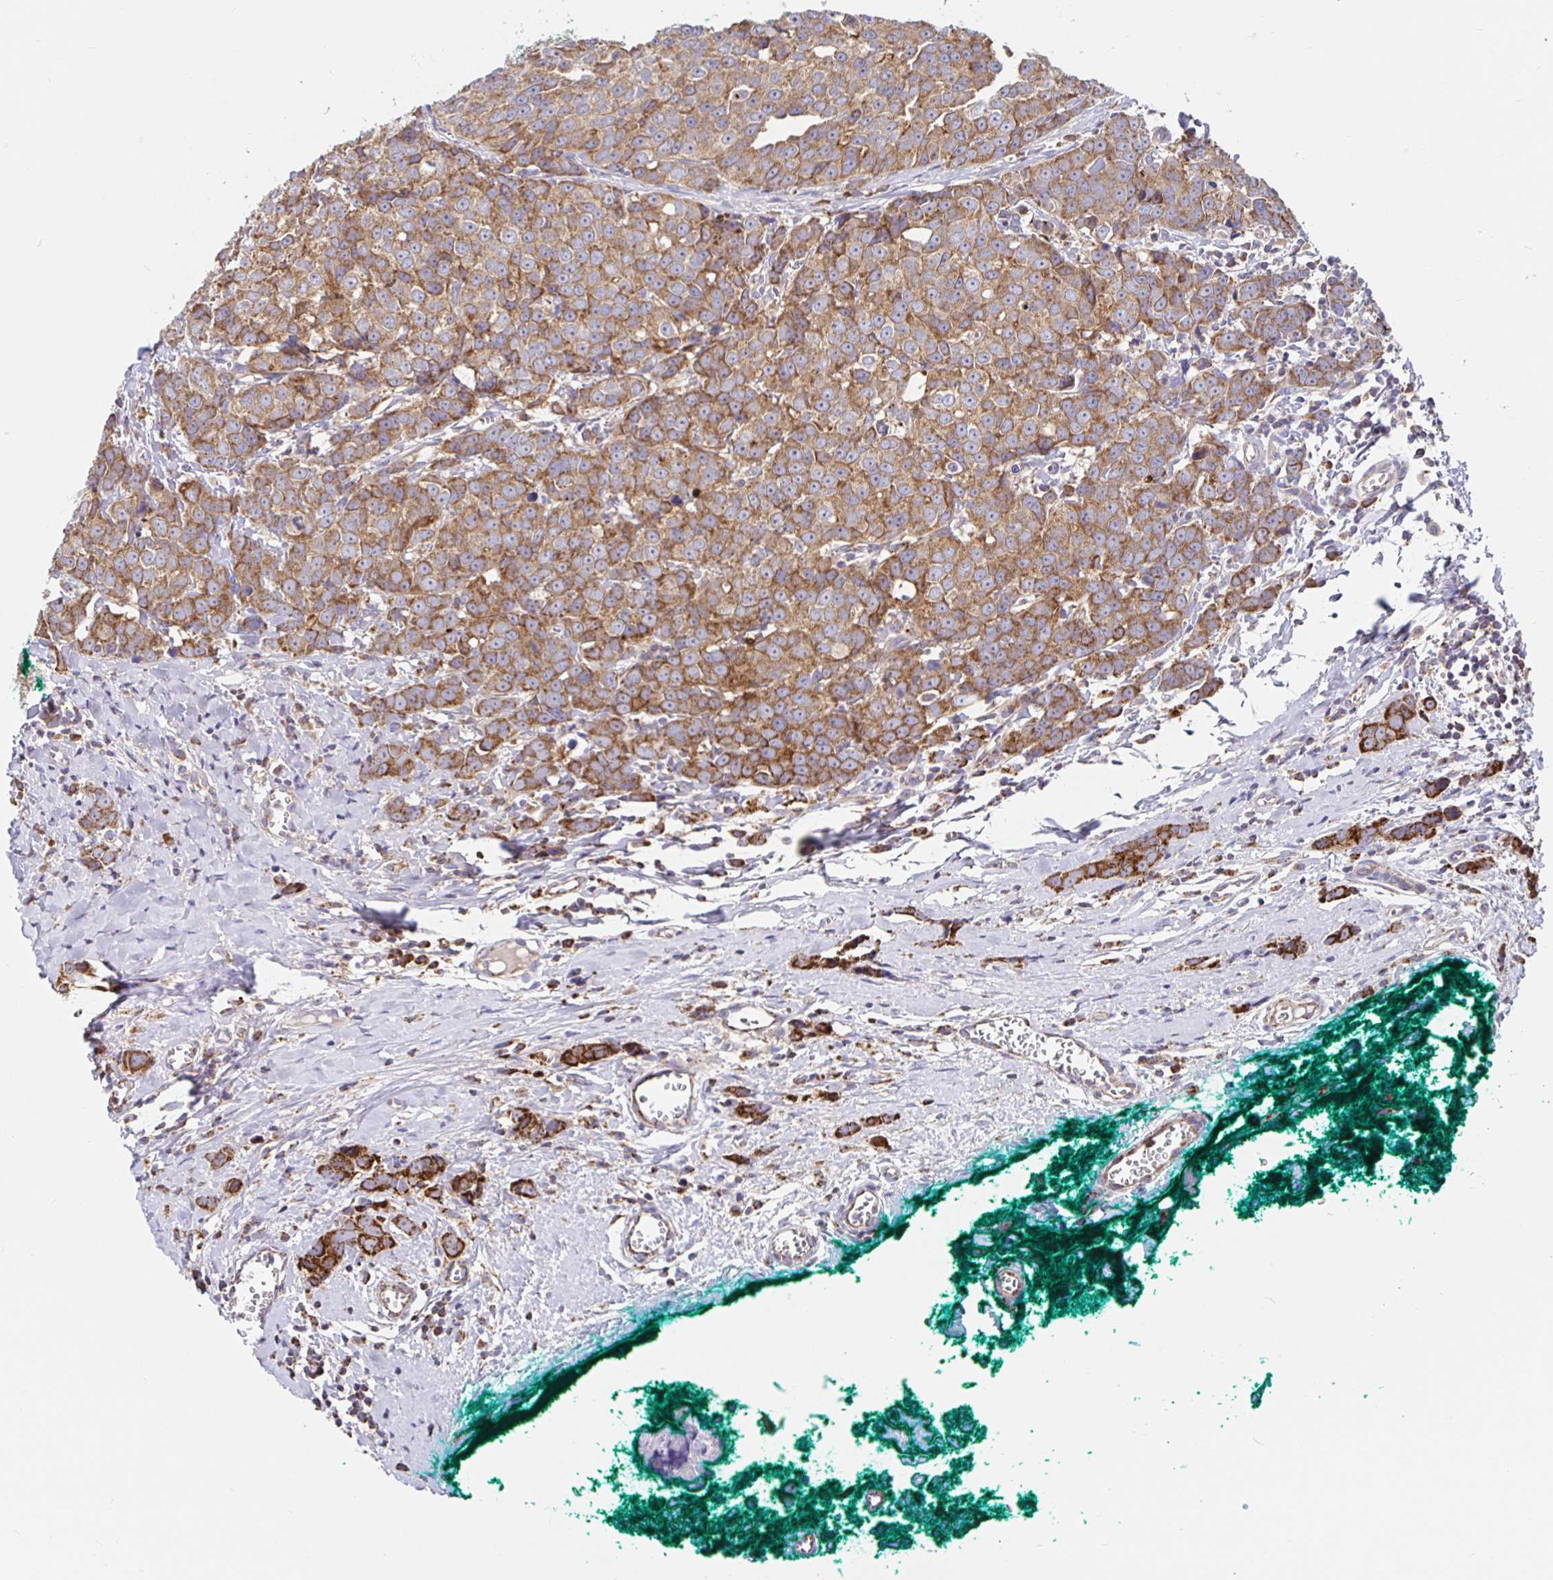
{"staining": {"intensity": "moderate", "quantity": ">75%", "location": "cytoplasmic/membranous"}, "tissue": "breast cancer", "cell_type": "Tumor cells", "image_type": "cancer", "snomed": [{"axis": "morphology", "description": "Duct carcinoma"}, {"axis": "topography", "description": "Breast"}], "caption": "Immunohistochemical staining of human breast cancer (infiltrating ductal carcinoma) shows moderate cytoplasmic/membranous protein positivity in approximately >75% of tumor cells. (DAB IHC with brightfield microscopy, high magnification).", "gene": "PRDX3", "patient": {"sex": "female", "age": 80}}